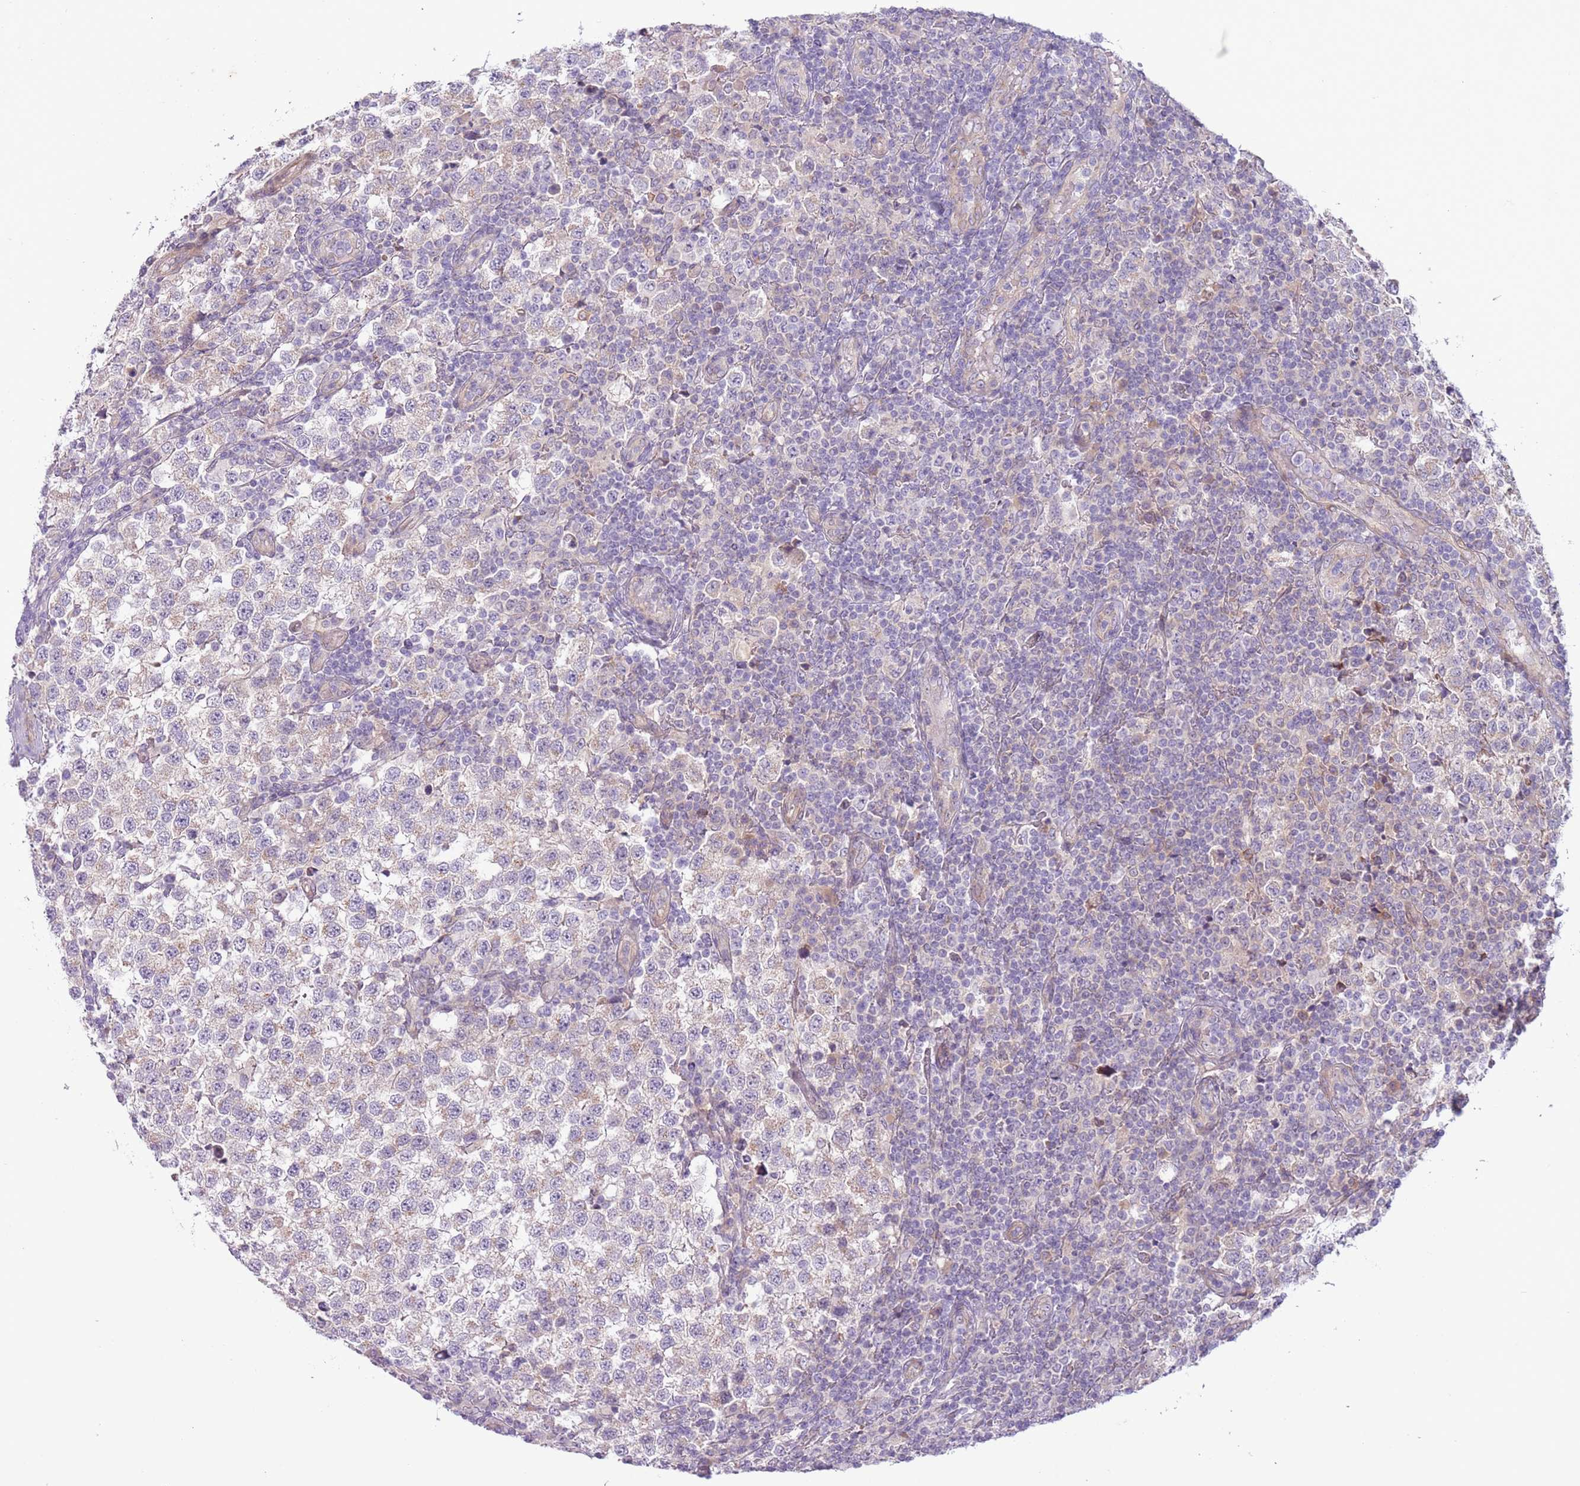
{"staining": {"intensity": "weak", "quantity": "<25%", "location": "cytoplasmic/membranous"}, "tissue": "testis cancer", "cell_type": "Tumor cells", "image_type": "cancer", "snomed": [{"axis": "morphology", "description": "Seminoma, NOS"}, {"axis": "topography", "description": "Testis"}], "caption": "This is an immunohistochemistry (IHC) photomicrograph of testis cancer (seminoma). There is no positivity in tumor cells.", "gene": "MRO", "patient": {"sex": "male", "age": 34}}